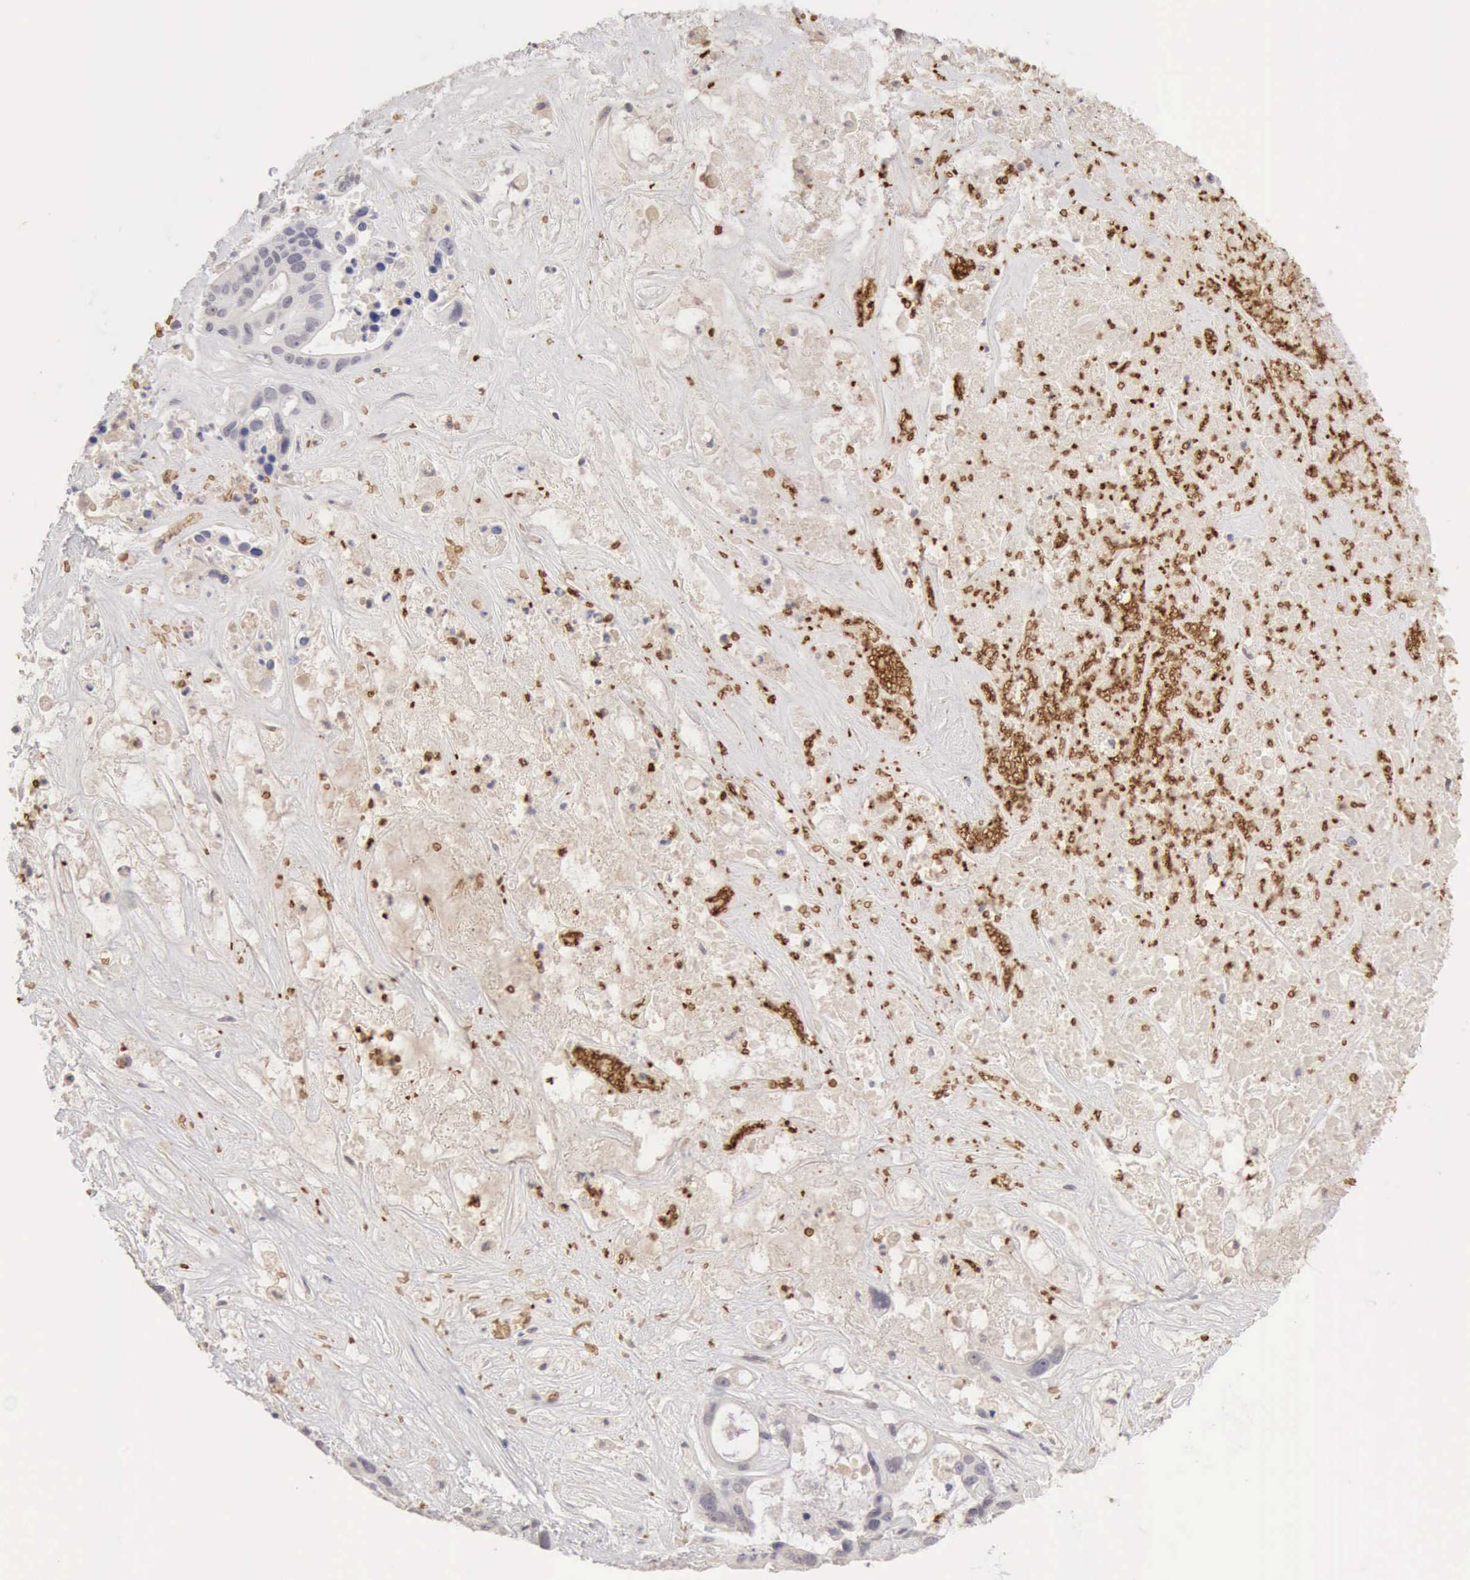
{"staining": {"intensity": "negative", "quantity": "none", "location": "none"}, "tissue": "liver cancer", "cell_type": "Tumor cells", "image_type": "cancer", "snomed": [{"axis": "morphology", "description": "Cholangiocarcinoma"}, {"axis": "topography", "description": "Liver"}], "caption": "Liver cholangiocarcinoma was stained to show a protein in brown. There is no significant positivity in tumor cells.", "gene": "CFI", "patient": {"sex": "female", "age": 65}}